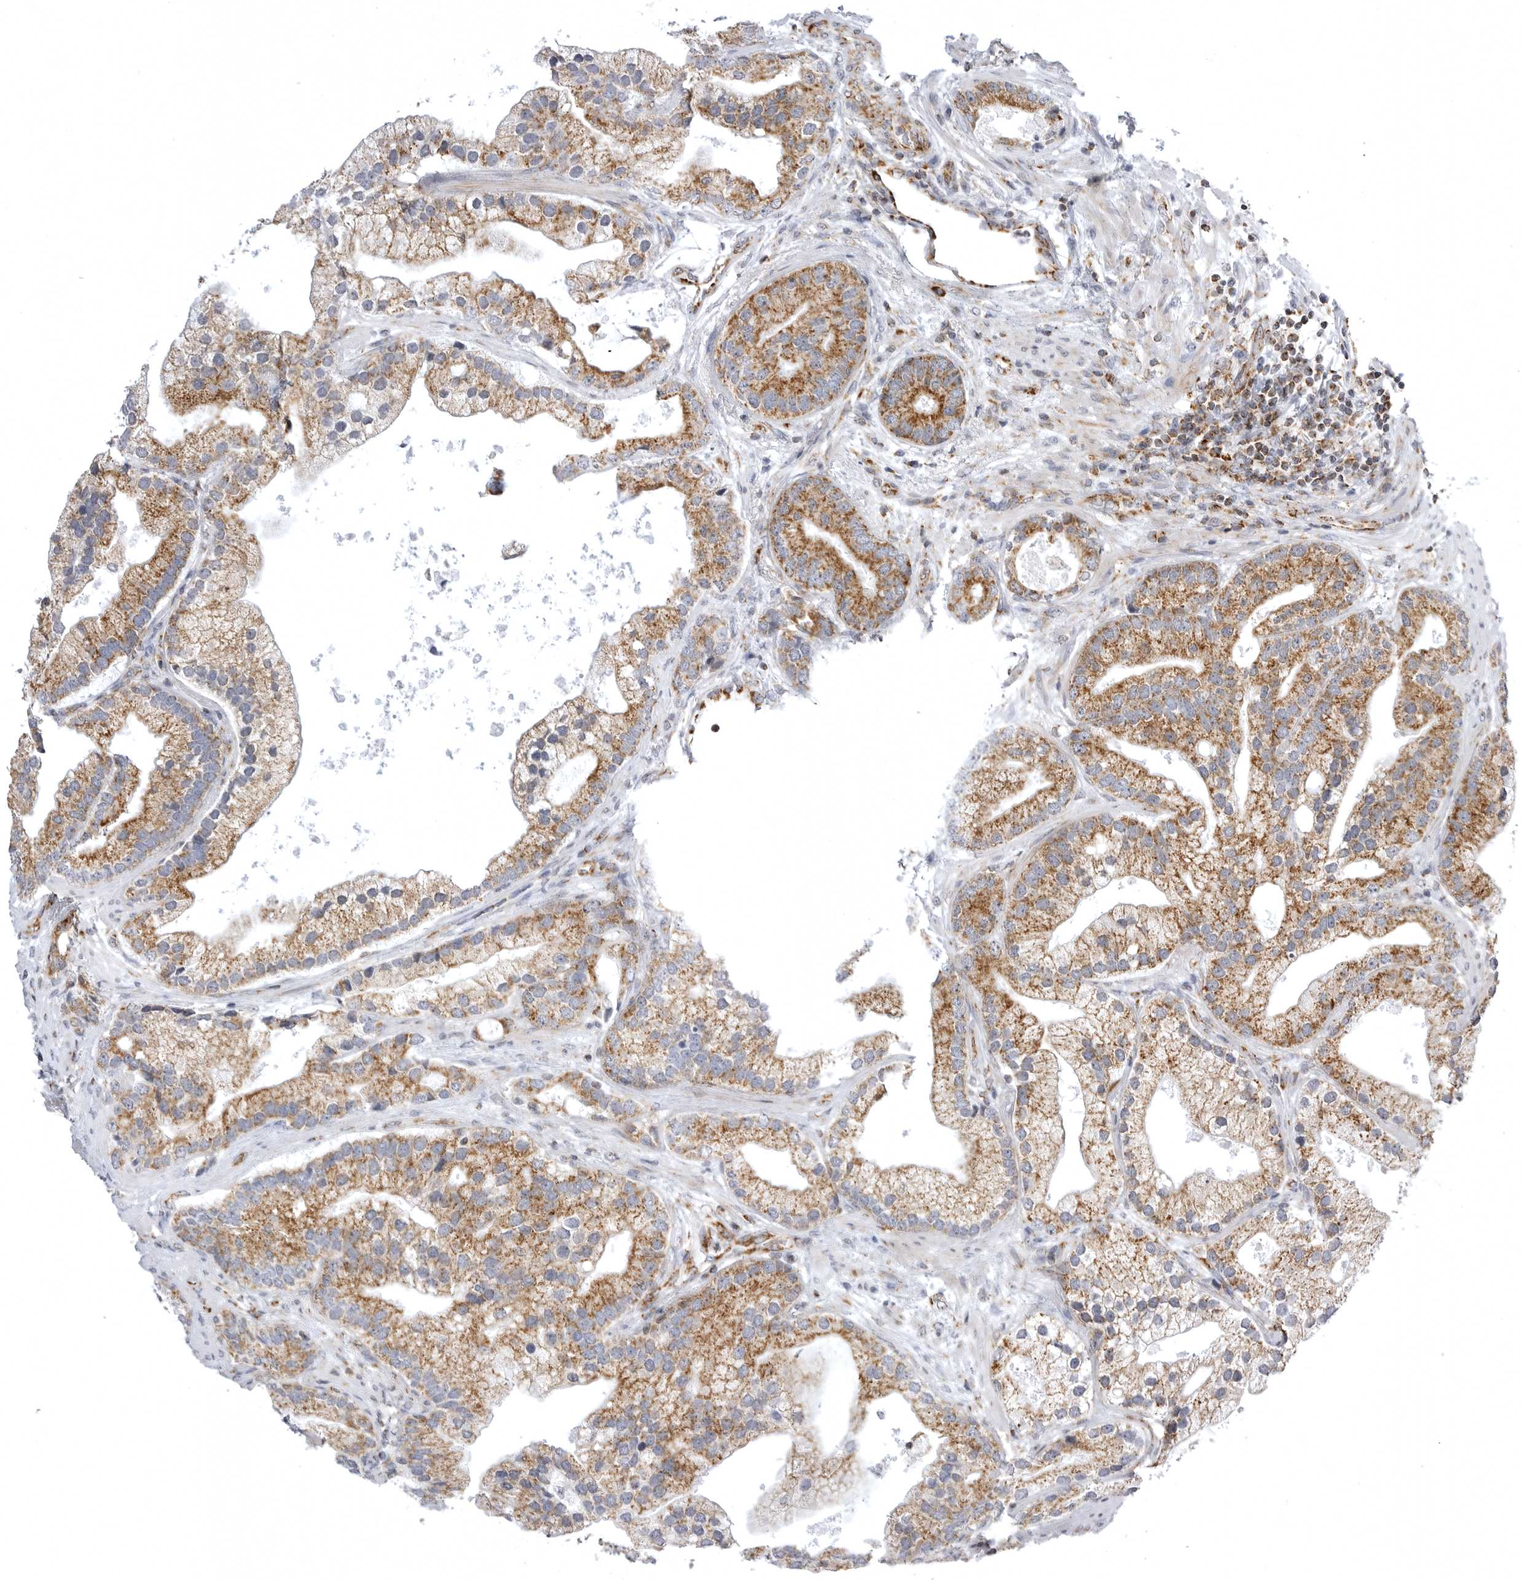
{"staining": {"intensity": "strong", "quantity": ">75%", "location": "cytoplasmic/membranous"}, "tissue": "prostate cancer", "cell_type": "Tumor cells", "image_type": "cancer", "snomed": [{"axis": "morphology", "description": "Adenocarcinoma, High grade"}, {"axis": "topography", "description": "Prostate"}], "caption": "Tumor cells exhibit high levels of strong cytoplasmic/membranous expression in about >75% of cells in human prostate cancer.", "gene": "TUFM", "patient": {"sex": "male", "age": 70}}